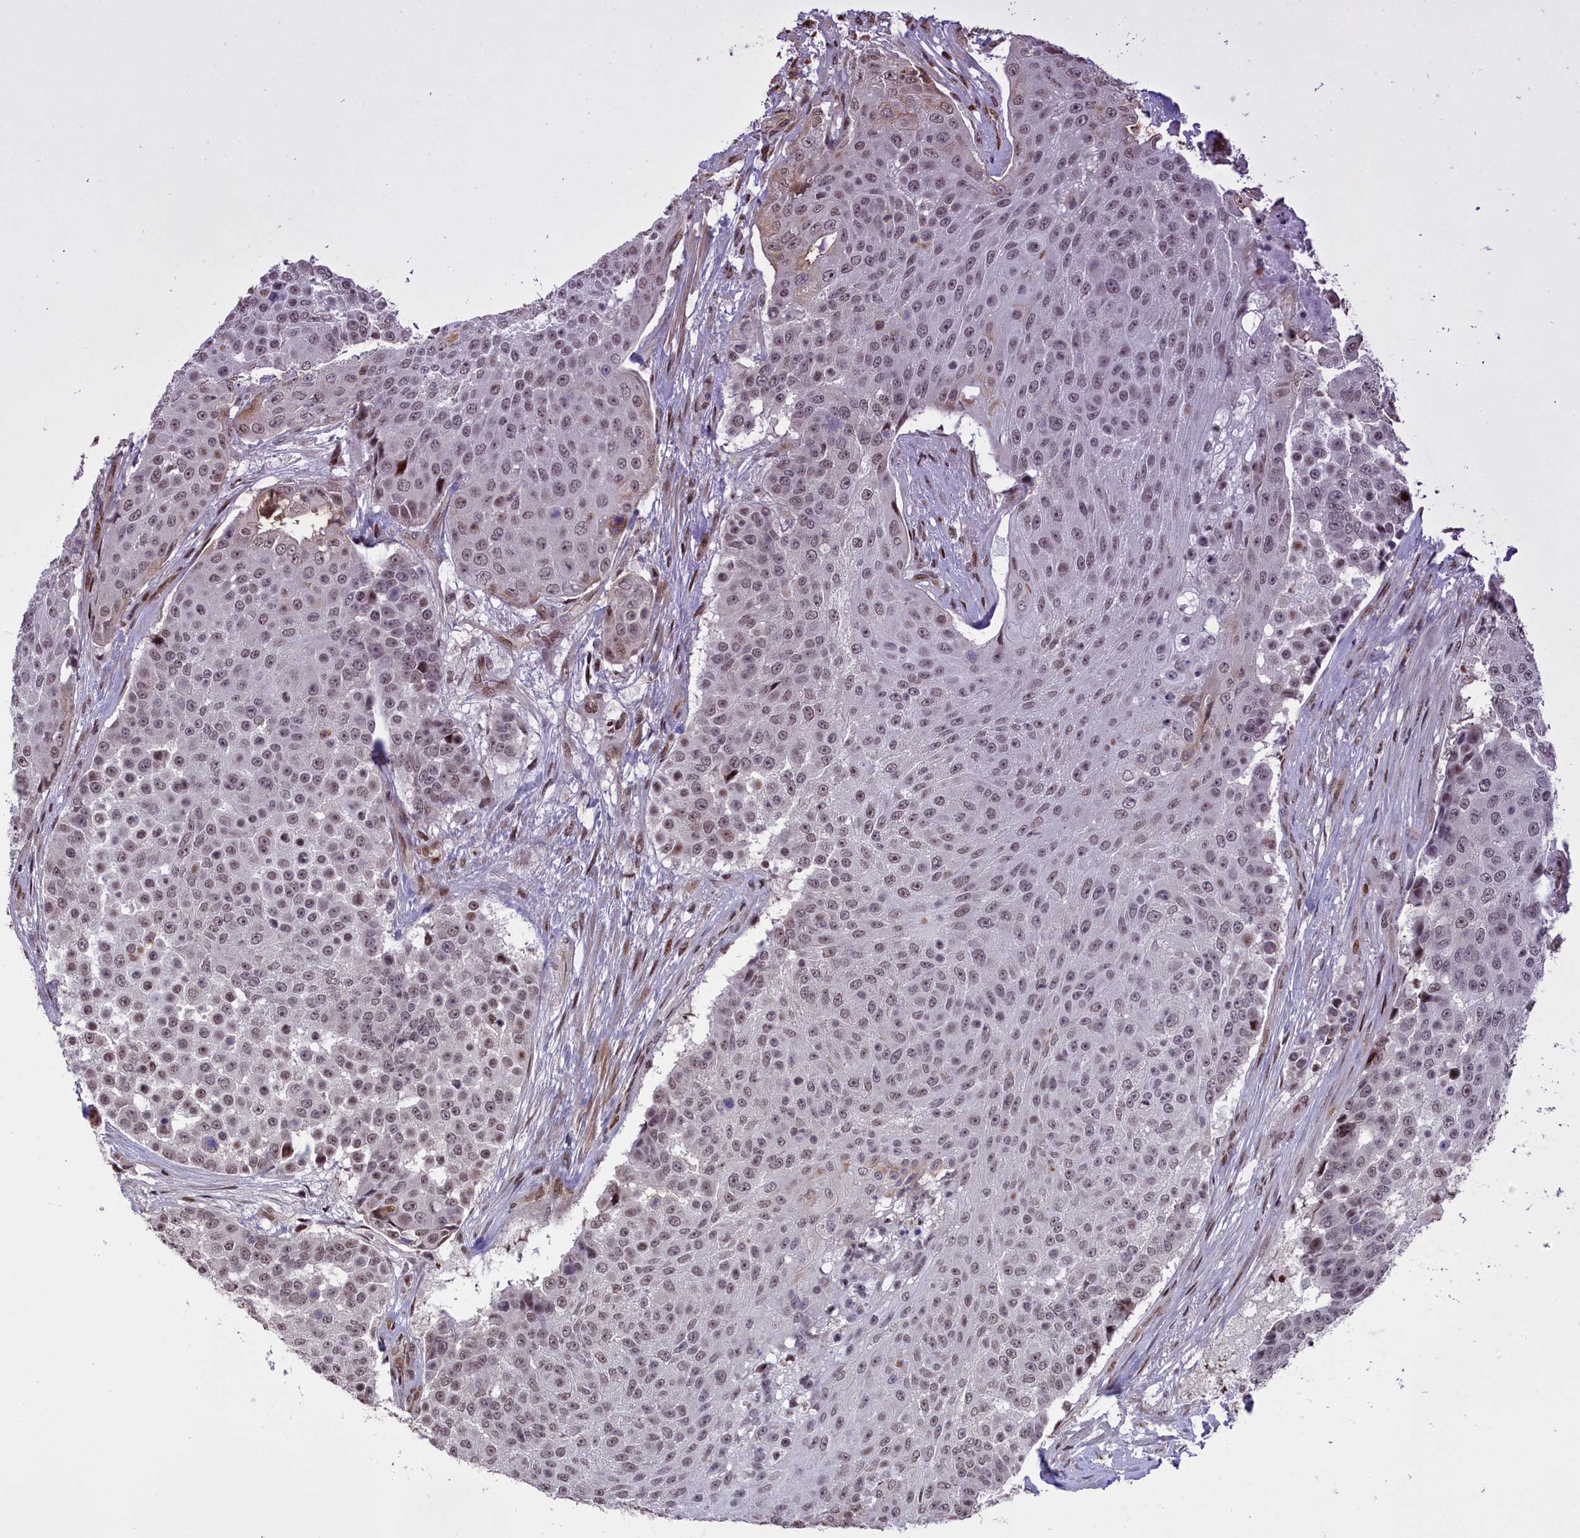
{"staining": {"intensity": "weak", "quantity": "25%-75%", "location": "nuclear"}, "tissue": "urothelial cancer", "cell_type": "Tumor cells", "image_type": "cancer", "snomed": [{"axis": "morphology", "description": "Urothelial carcinoma, High grade"}, {"axis": "topography", "description": "Urinary bladder"}], "caption": "IHC image of neoplastic tissue: human urothelial cancer stained using immunohistochemistry (IHC) displays low levels of weak protein expression localized specifically in the nuclear of tumor cells, appearing as a nuclear brown color.", "gene": "RELB", "patient": {"sex": "female", "age": 63}}